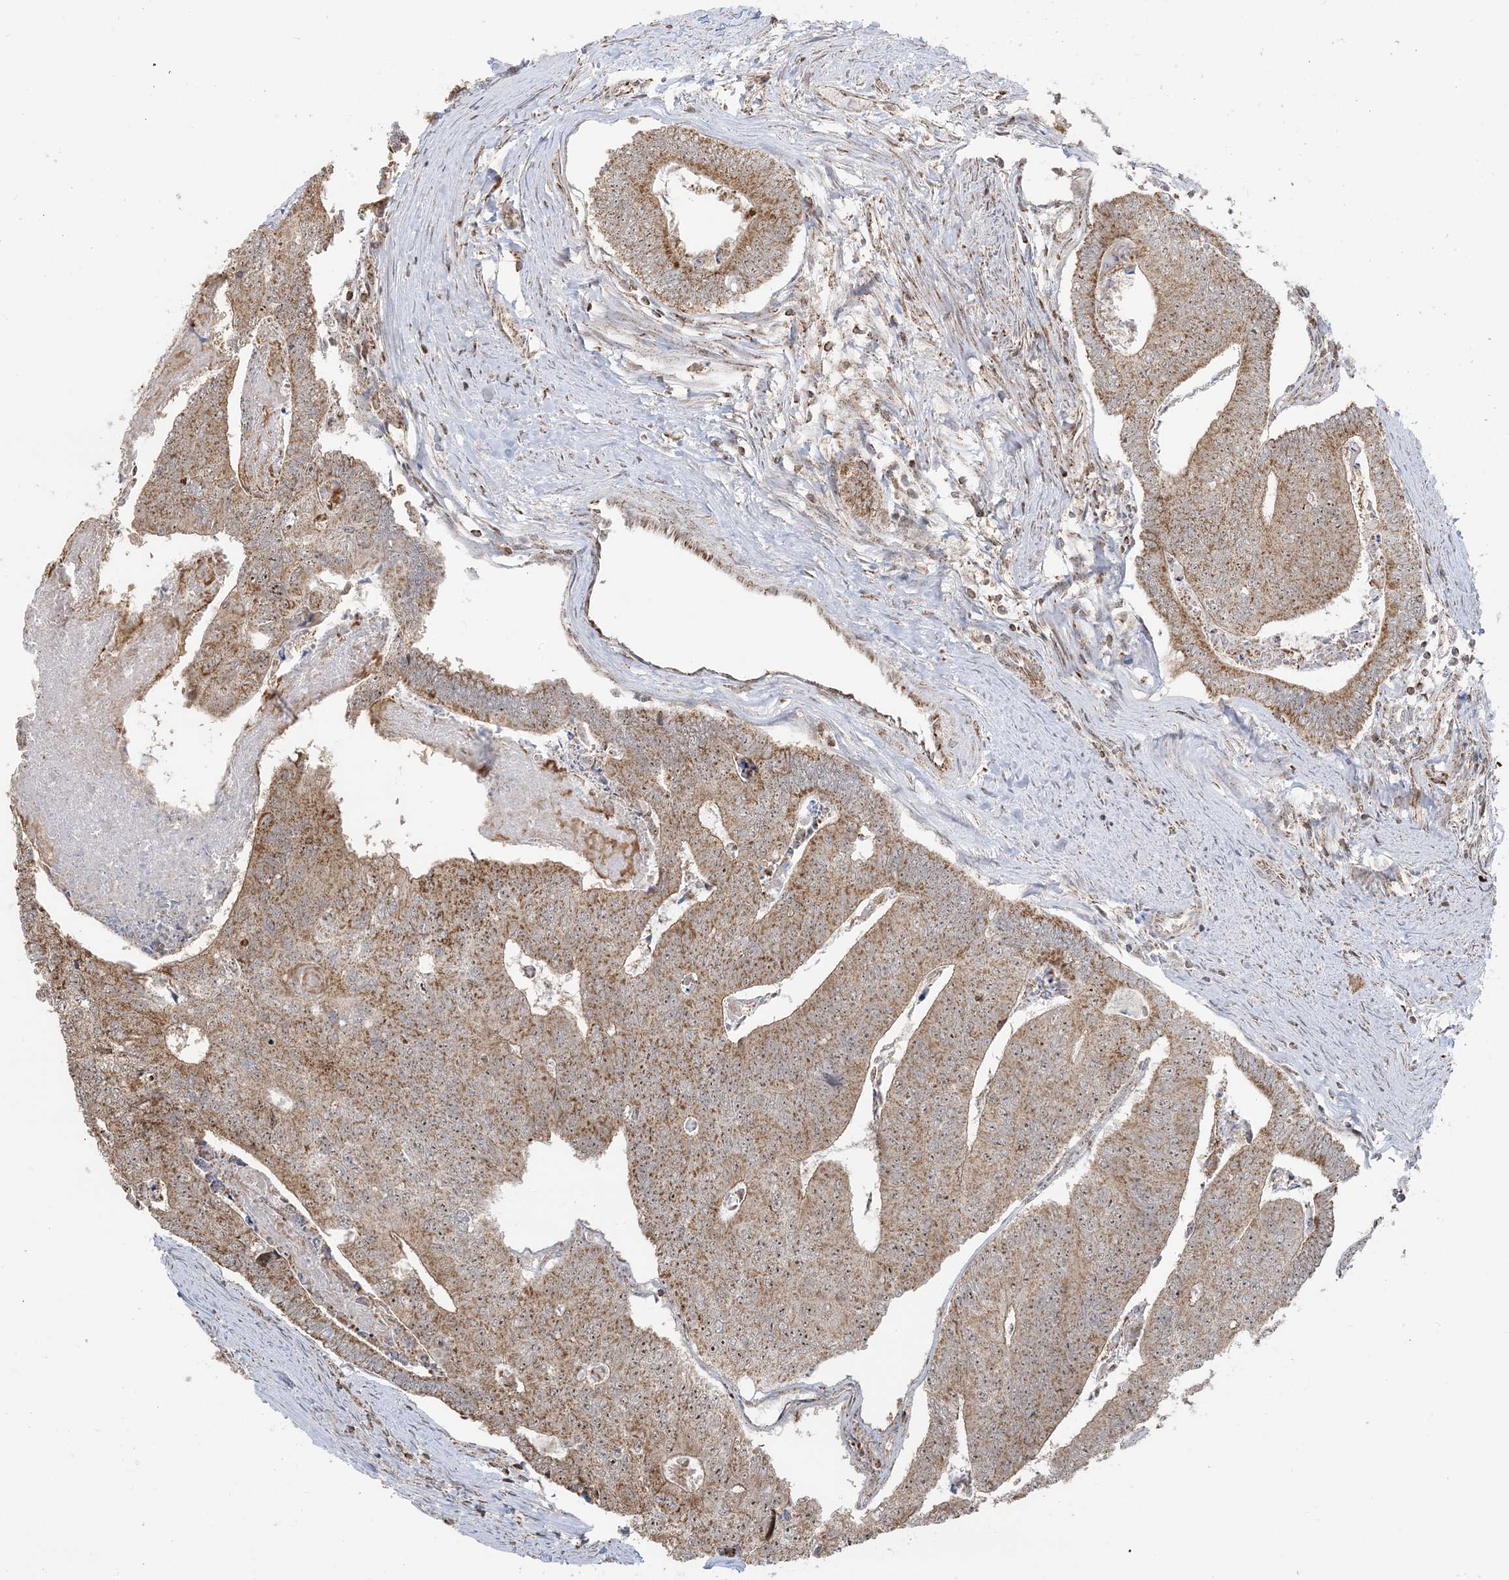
{"staining": {"intensity": "moderate", "quantity": ">75%", "location": "cytoplasmic/membranous,nuclear"}, "tissue": "colorectal cancer", "cell_type": "Tumor cells", "image_type": "cancer", "snomed": [{"axis": "morphology", "description": "Adenocarcinoma, NOS"}, {"axis": "topography", "description": "Colon"}], "caption": "An image of colorectal cancer (adenocarcinoma) stained for a protein displays moderate cytoplasmic/membranous and nuclear brown staining in tumor cells. The protein of interest is stained brown, and the nuclei are stained in blue (DAB (3,3'-diaminobenzidine) IHC with brightfield microscopy, high magnification).", "gene": "MAPKBP1", "patient": {"sex": "female", "age": 67}}